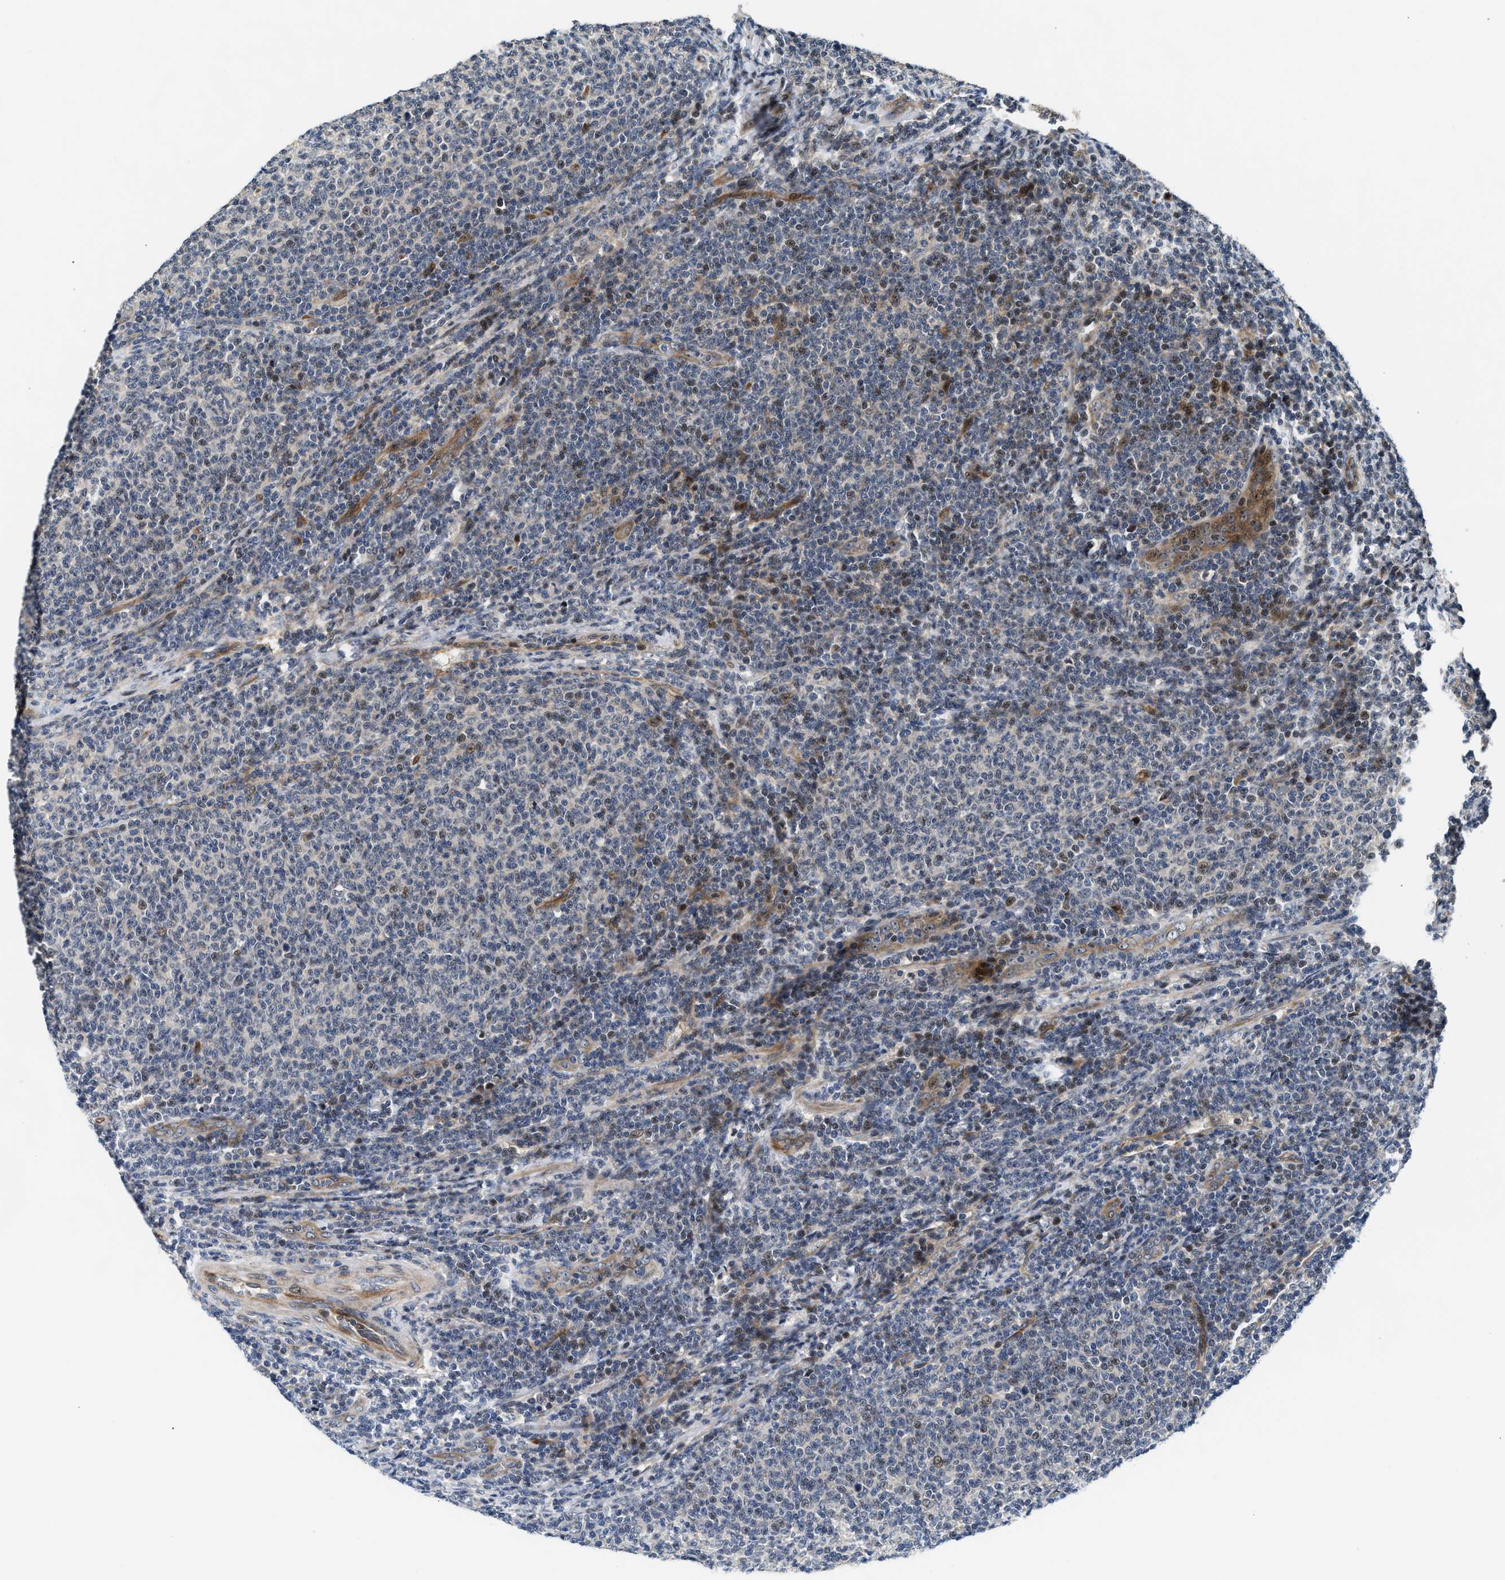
{"staining": {"intensity": "weak", "quantity": "<25%", "location": "nuclear"}, "tissue": "lymphoma", "cell_type": "Tumor cells", "image_type": "cancer", "snomed": [{"axis": "morphology", "description": "Malignant lymphoma, non-Hodgkin's type, Low grade"}, {"axis": "topography", "description": "Lymph node"}], "caption": "Immunohistochemical staining of lymphoma exhibits no significant expression in tumor cells. Brightfield microscopy of immunohistochemistry (IHC) stained with DAB (3,3'-diaminobenzidine) (brown) and hematoxylin (blue), captured at high magnification.", "gene": "ALDH3A2", "patient": {"sex": "male", "age": 66}}